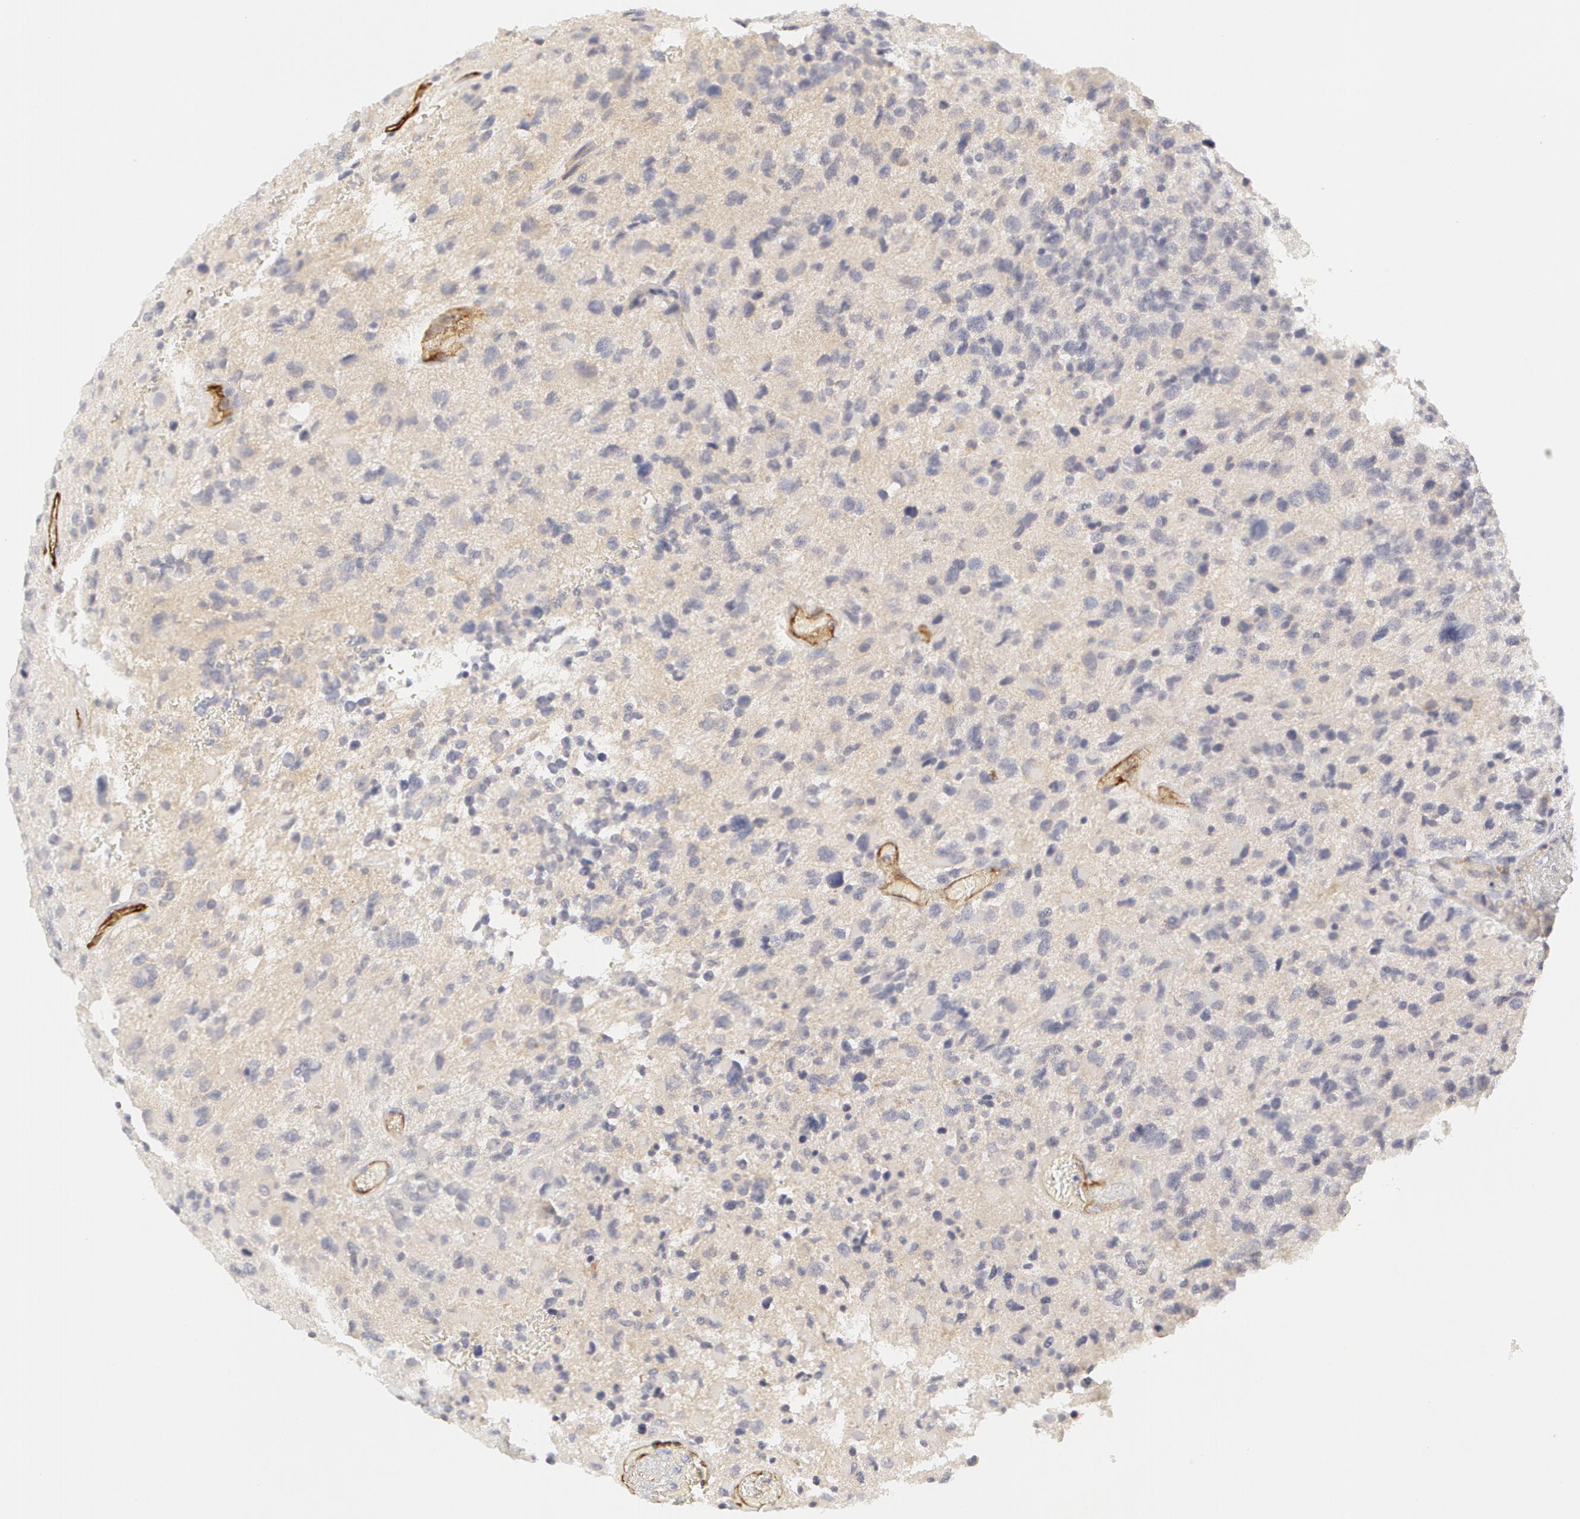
{"staining": {"intensity": "negative", "quantity": "none", "location": "none"}, "tissue": "glioma", "cell_type": "Tumor cells", "image_type": "cancer", "snomed": [{"axis": "morphology", "description": "Glioma, malignant, High grade"}, {"axis": "topography", "description": "Brain"}], "caption": "Tumor cells are negative for protein expression in human malignant glioma (high-grade).", "gene": "ABCB1", "patient": {"sex": "male", "age": 69}}